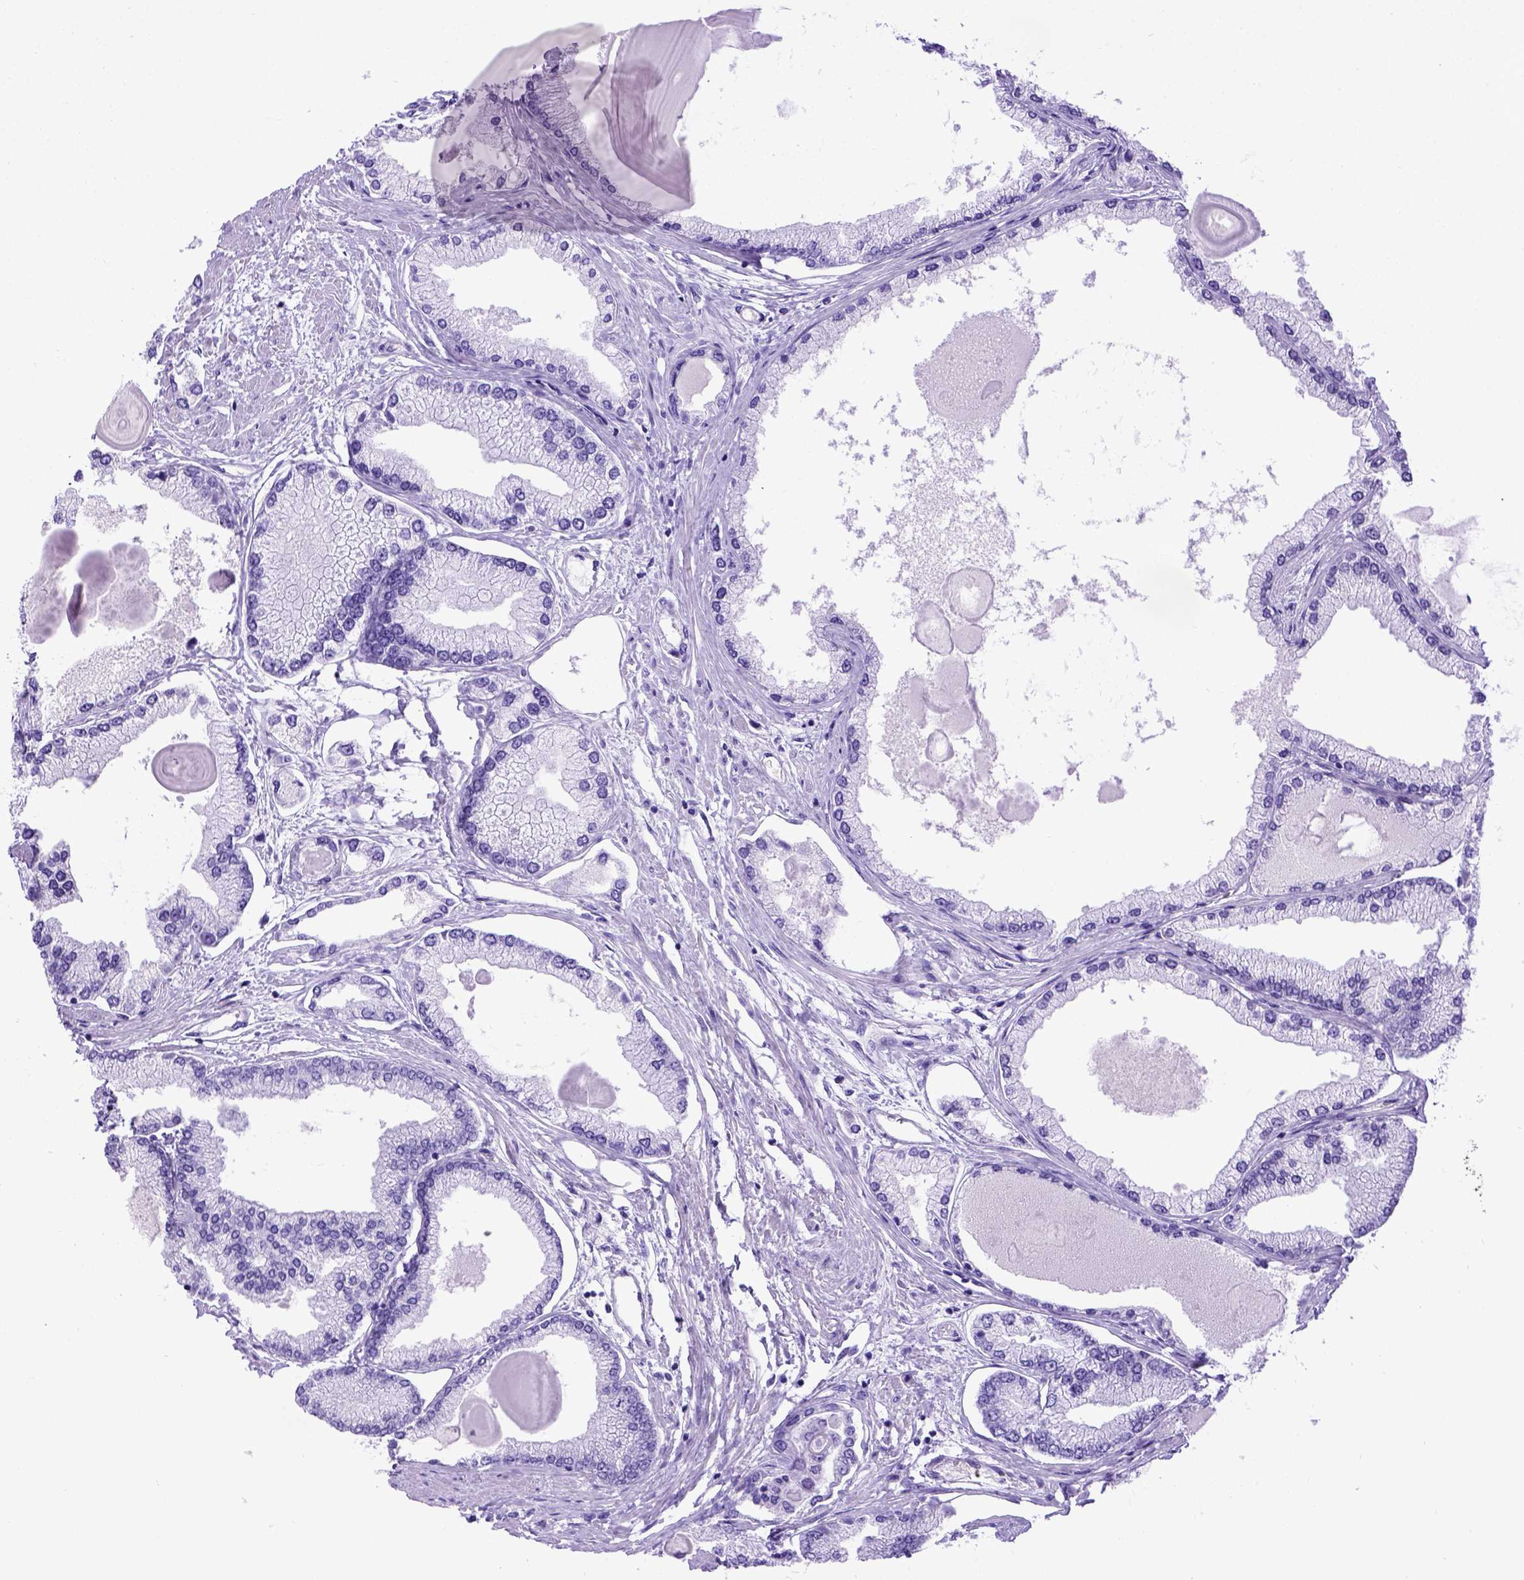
{"staining": {"intensity": "negative", "quantity": "none", "location": "none"}, "tissue": "prostate cancer", "cell_type": "Tumor cells", "image_type": "cancer", "snomed": [{"axis": "morphology", "description": "Adenocarcinoma, High grade"}, {"axis": "topography", "description": "Prostate"}], "caption": "High power microscopy photomicrograph of an immunohistochemistry image of prostate cancer, revealing no significant positivity in tumor cells.", "gene": "MEOX2", "patient": {"sex": "male", "age": 68}}